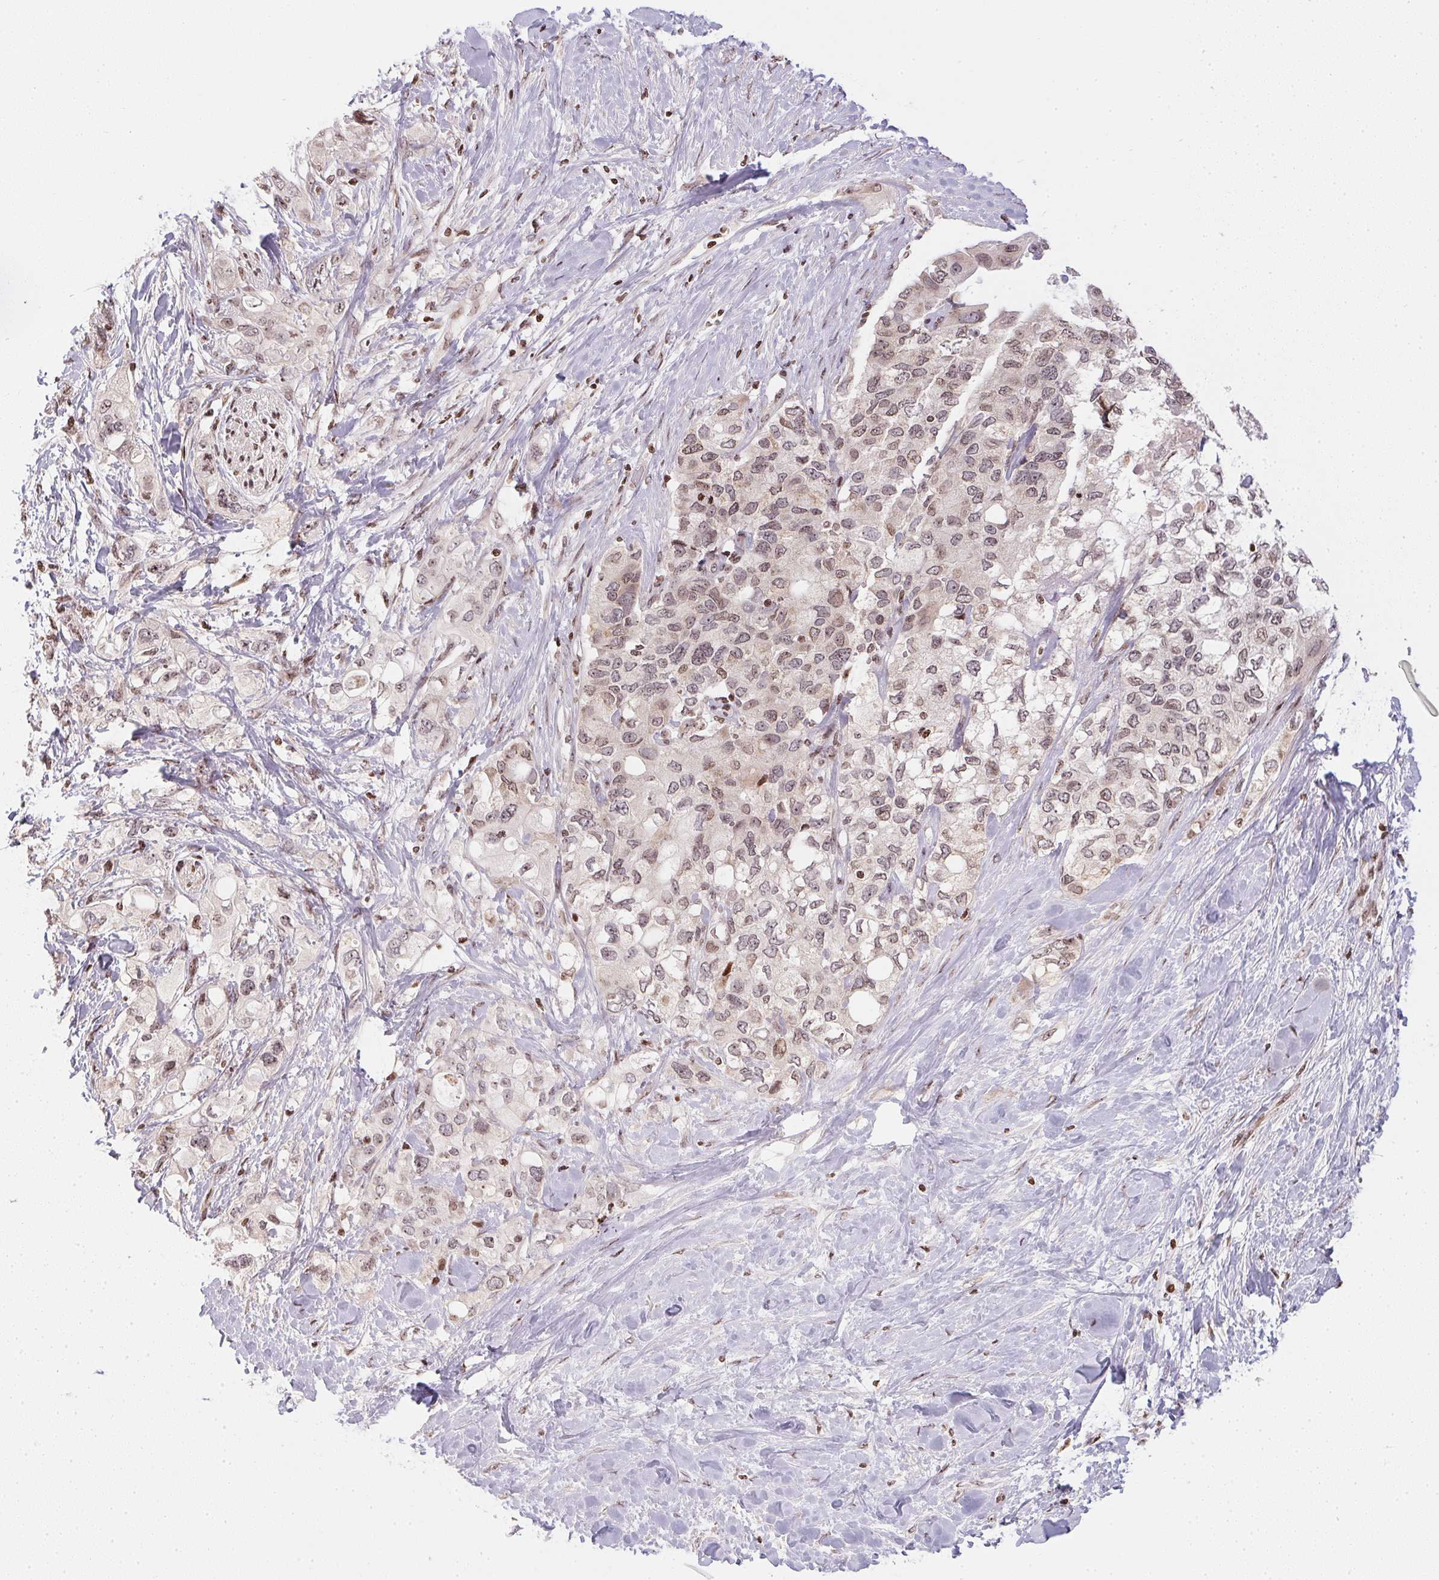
{"staining": {"intensity": "weak", "quantity": ">75%", "location": "nuclear"}, "tissue": "pancreatic cancer", "cell_type": "Tumor cells", "image_type": "cancer", "snomed": [{"axis": "morphology", "description": "Adenocarcinoma, NOS"}, {"axis": "topography", "description": "Pancreas"}], "caption": "This is a histology image of IHC staining of pancreatic adenocarcinoma, which shows weak expression in the nuclear of tumor cells.", "gene": "RNF181", "patient": {"sex": "female", "age": 56}}